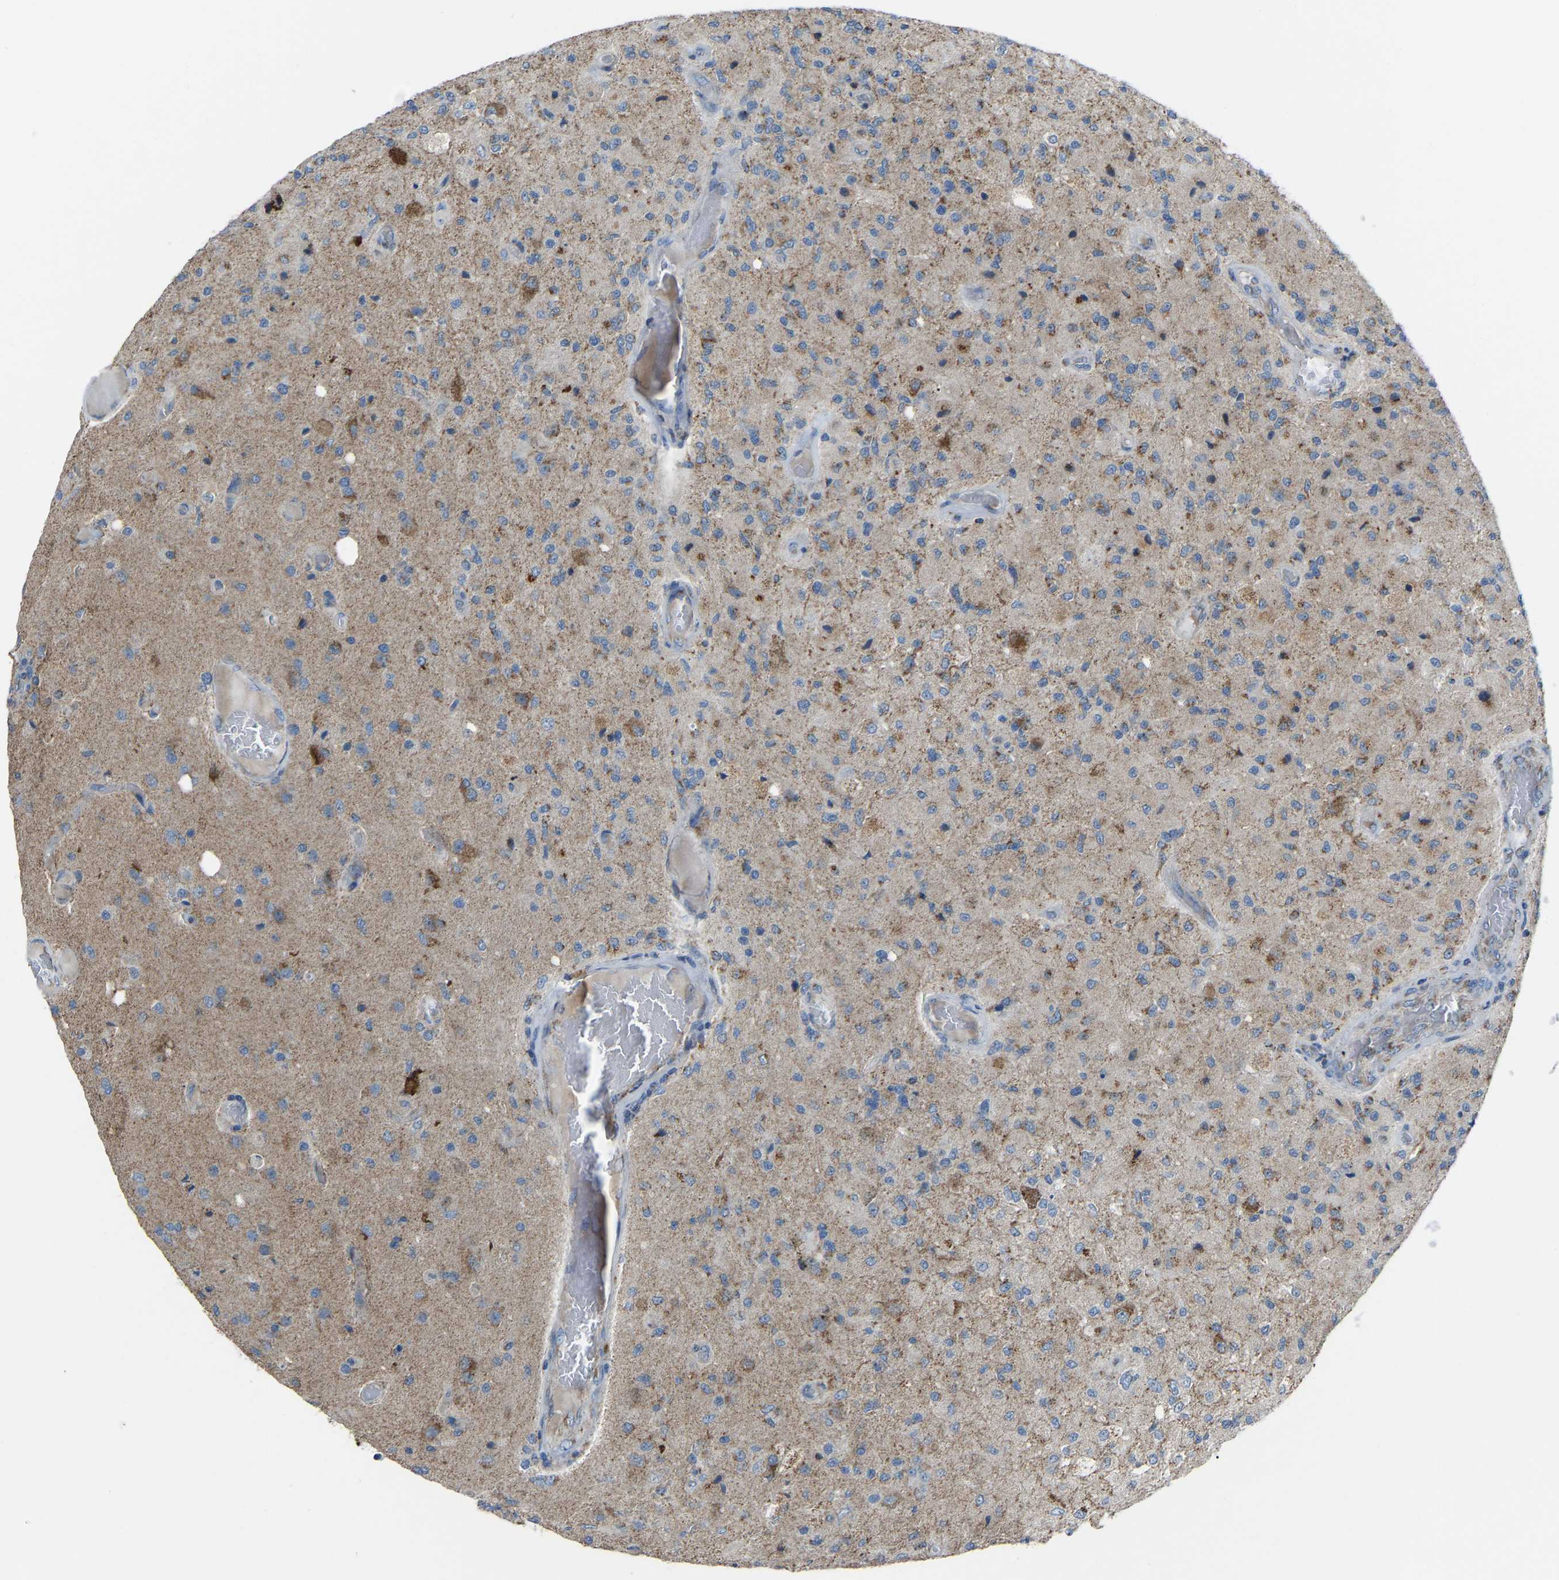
{"staining": {"intensity": "moderate", "quantity": "<25%", "location": "cytoplasmic/membranous"}, "tissue": "glioma", "cell_type": "Tumor cells", "image_type": "cancer", "snomed": [{"axis": "morphology", "description": "Normal tissue, NOS"}, {"axis": "morphology", "description": "Glioma, malignant, High grade"}, {"axis": "topography", "description": "Cerebral cortex"}], "caption": "Brown immunohistochemical staining in human high-grade glioma (malignant) exhibits moderate cytoplasmic/membranous staining in about <25% of tumor cells.", "gene": "CANT1", "patient": {"sex": "male", "age": 77}}